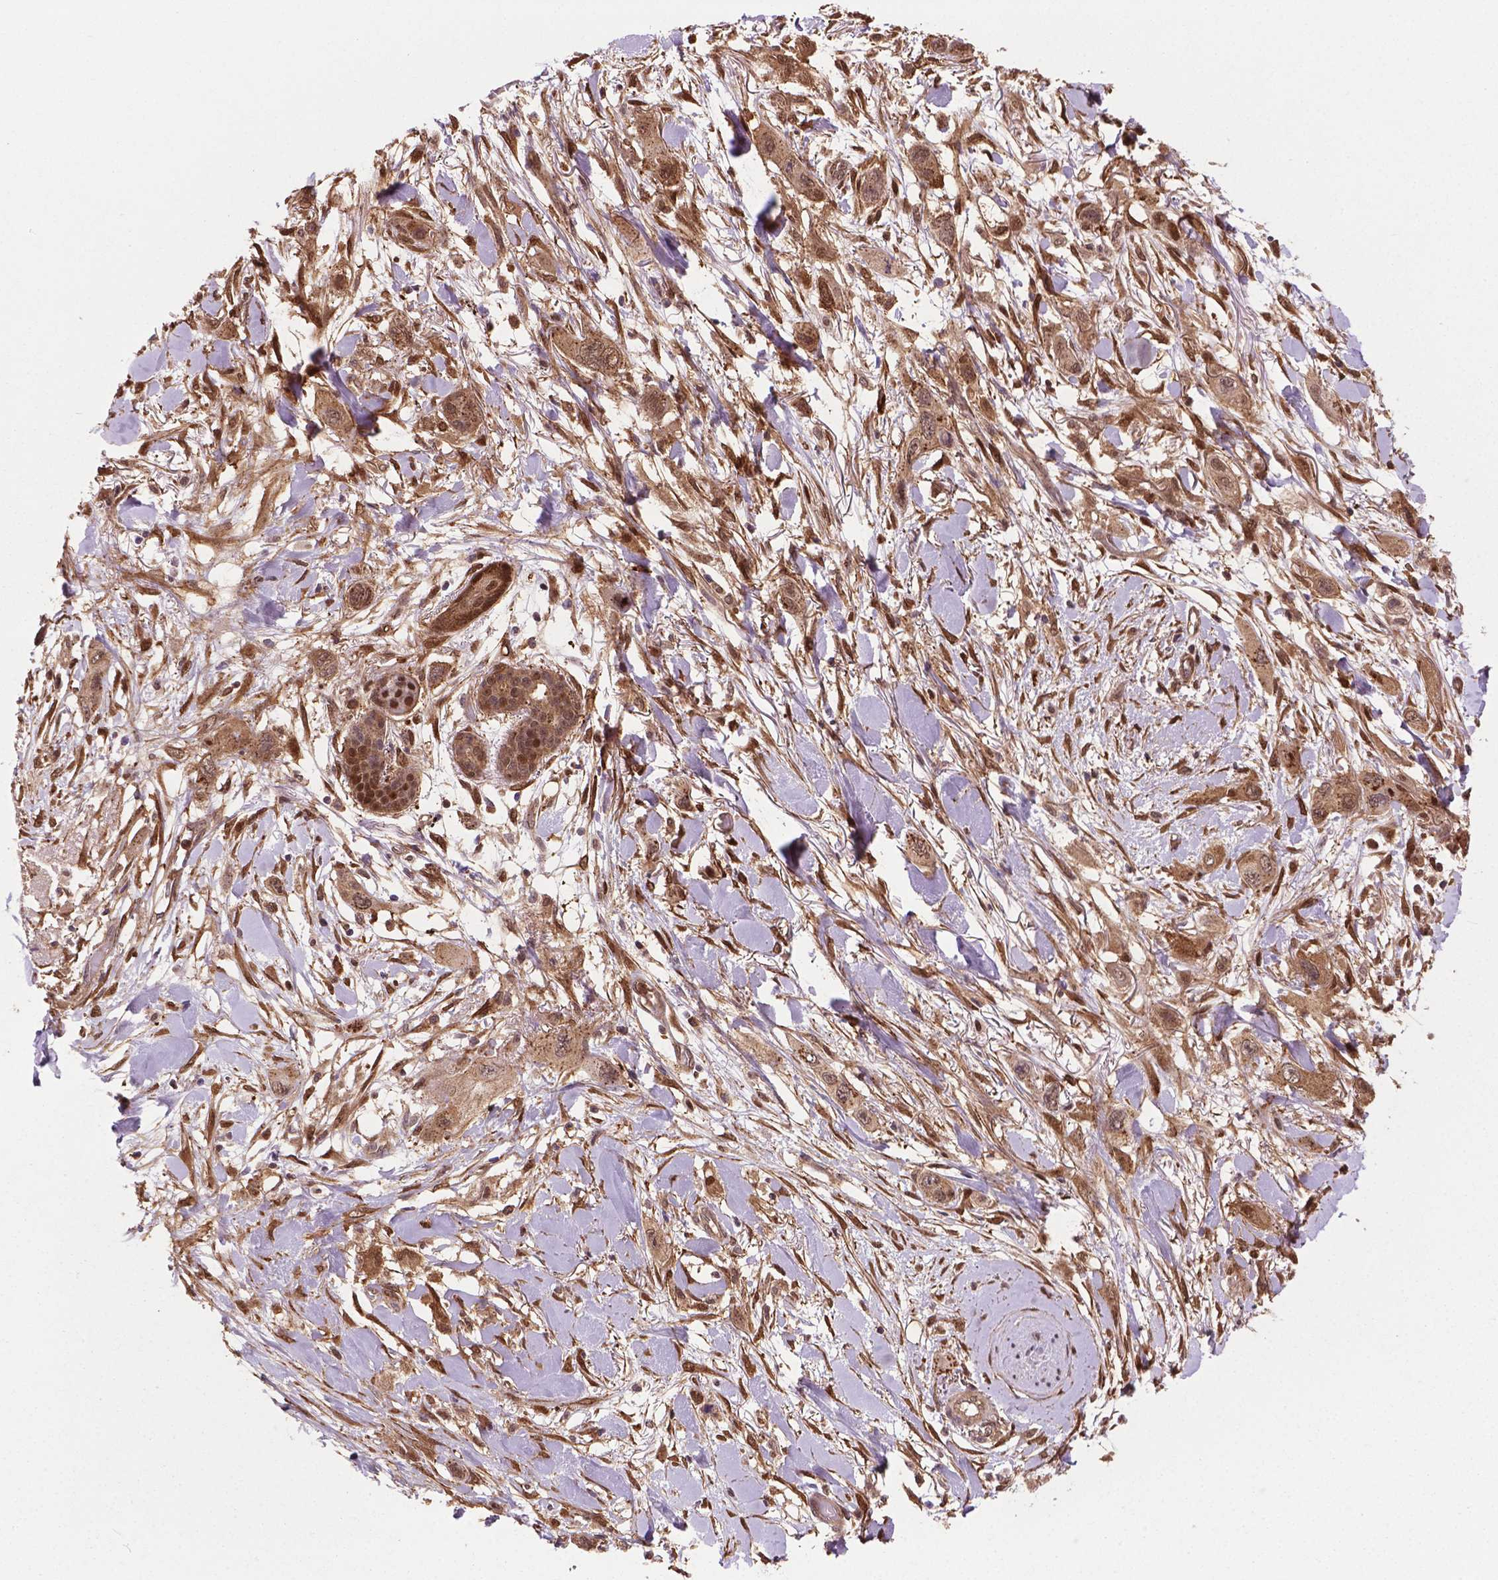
{"staining": {"intensity": "weak", "quantity": ">75%", "location": "cytoplasmic/membranous,nuclear"}, "tissue": "skin cancer", "cell_type": "Tumor cells", "image_type": "cancer", "snomed": [{"axis": "morphology", "description": "Squamous cell carcinoma, NOS"}, {"axis": "topography", "description": "Skin"}], "caption": "A micrograph of human squamous cell carcinoma (skin) stained for a protein demonstrates weak cytoplasmic/membranous and nuclear brown staining in tumor cells.", "gene": "PLIN3", "patient": {"sex": "male", "age": 79}}